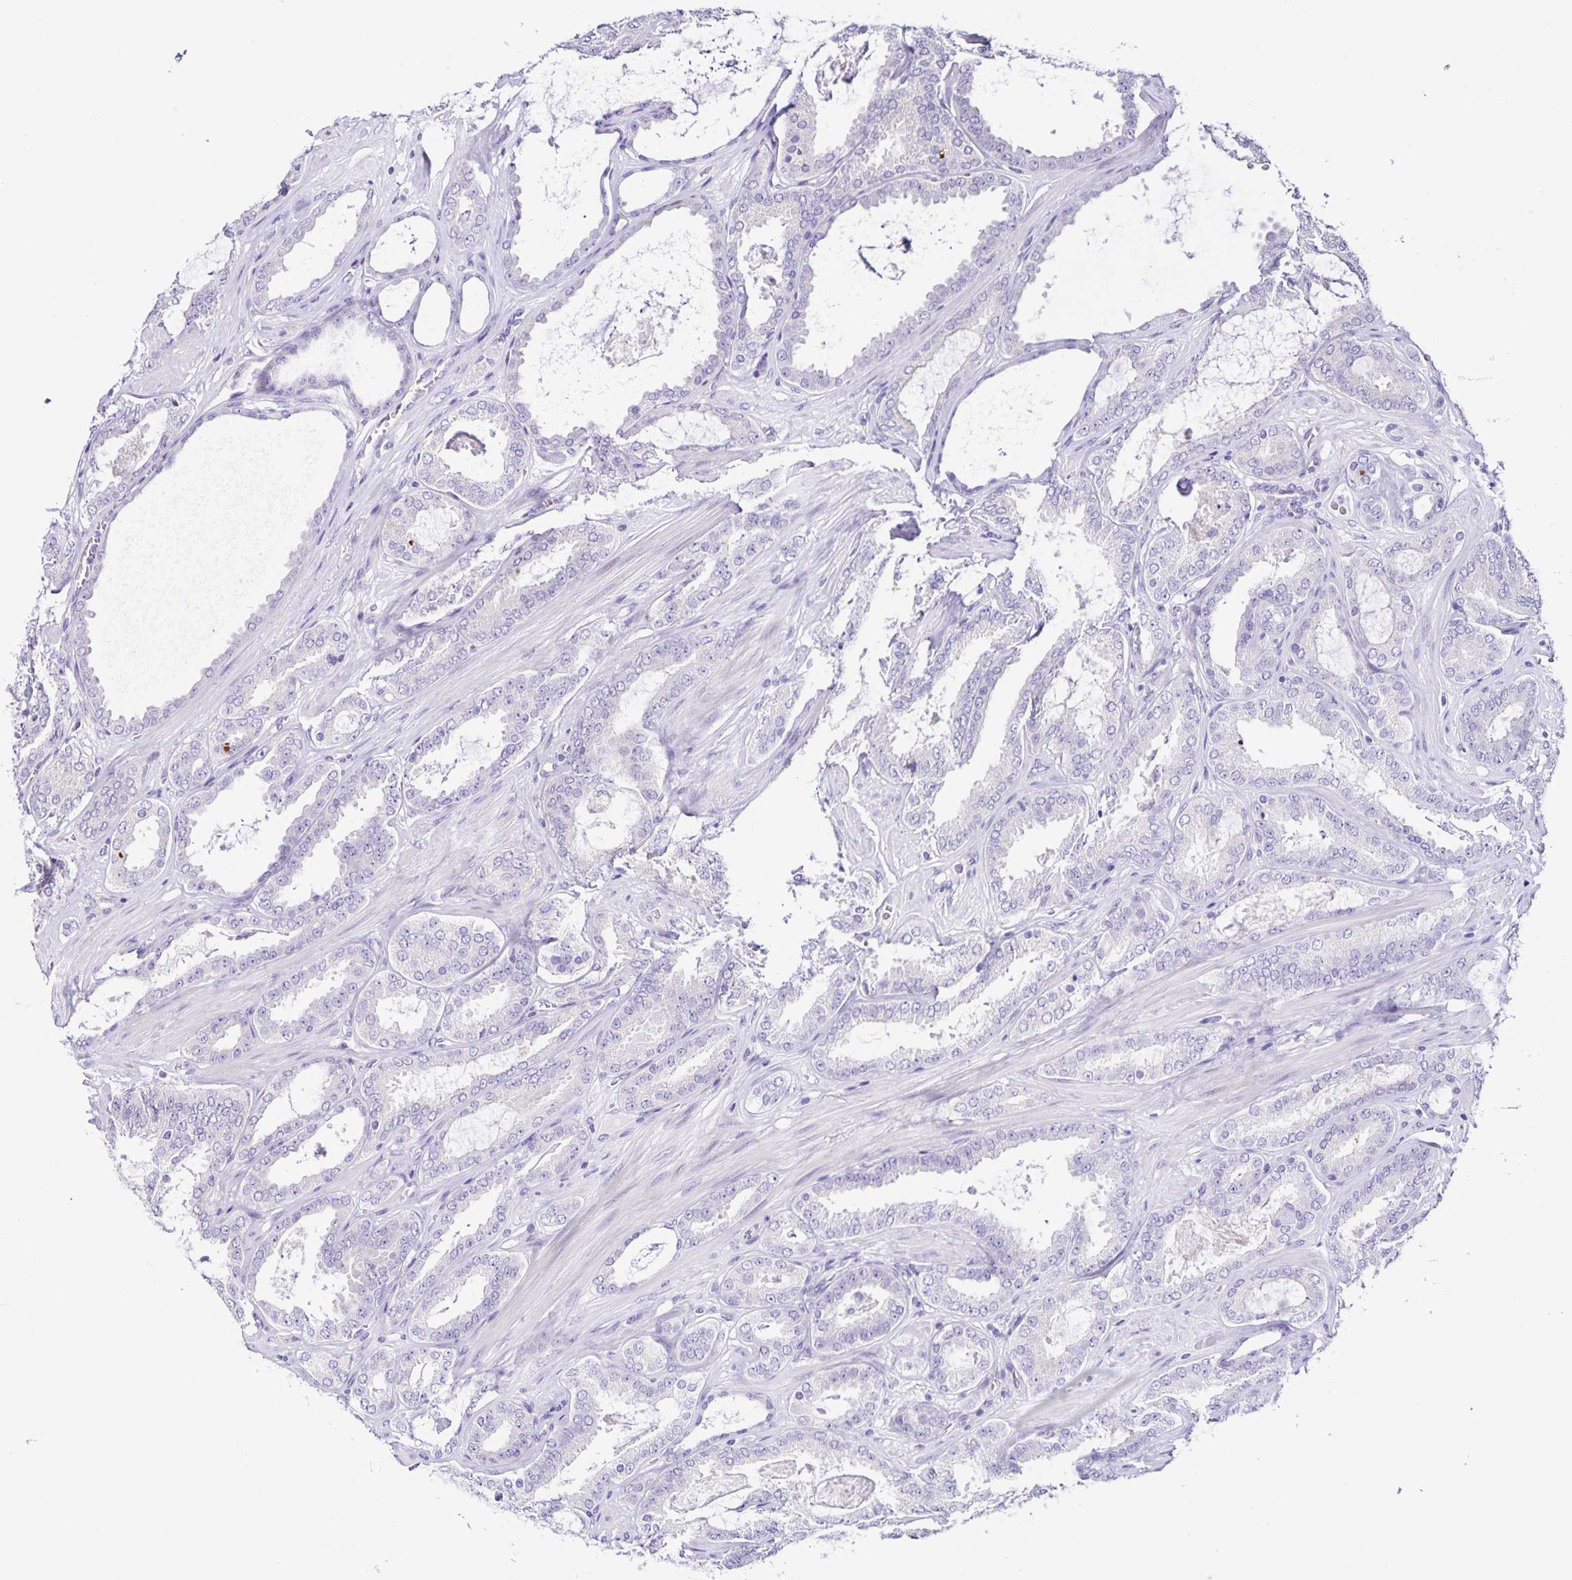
{"staining": {"intensity": "negative", "quantity": "none", "location": "none"}, "tissue": "prostate cancer", "cell_type": "Tumor cells", "image_type": "cancer", "snomed": [{"axis": "morphology", "description": "Adenocarcinoma, High grade"}, {"axis": "topography", "description": "Prostate"}], "caption": "Immunohistochemistry of adenocarcinoma (high-grade) (prostate) reveals no expression in tumor cells. (Stains: DAB (3,3'-diaminobenzidine) immunohistochemistry (IHC) with hematoxylin counter stain, Microscopy: brightfield microscopy at high magnification).", "gene": "RNFT2", "patient": {"sex": "male", "age": 63}}